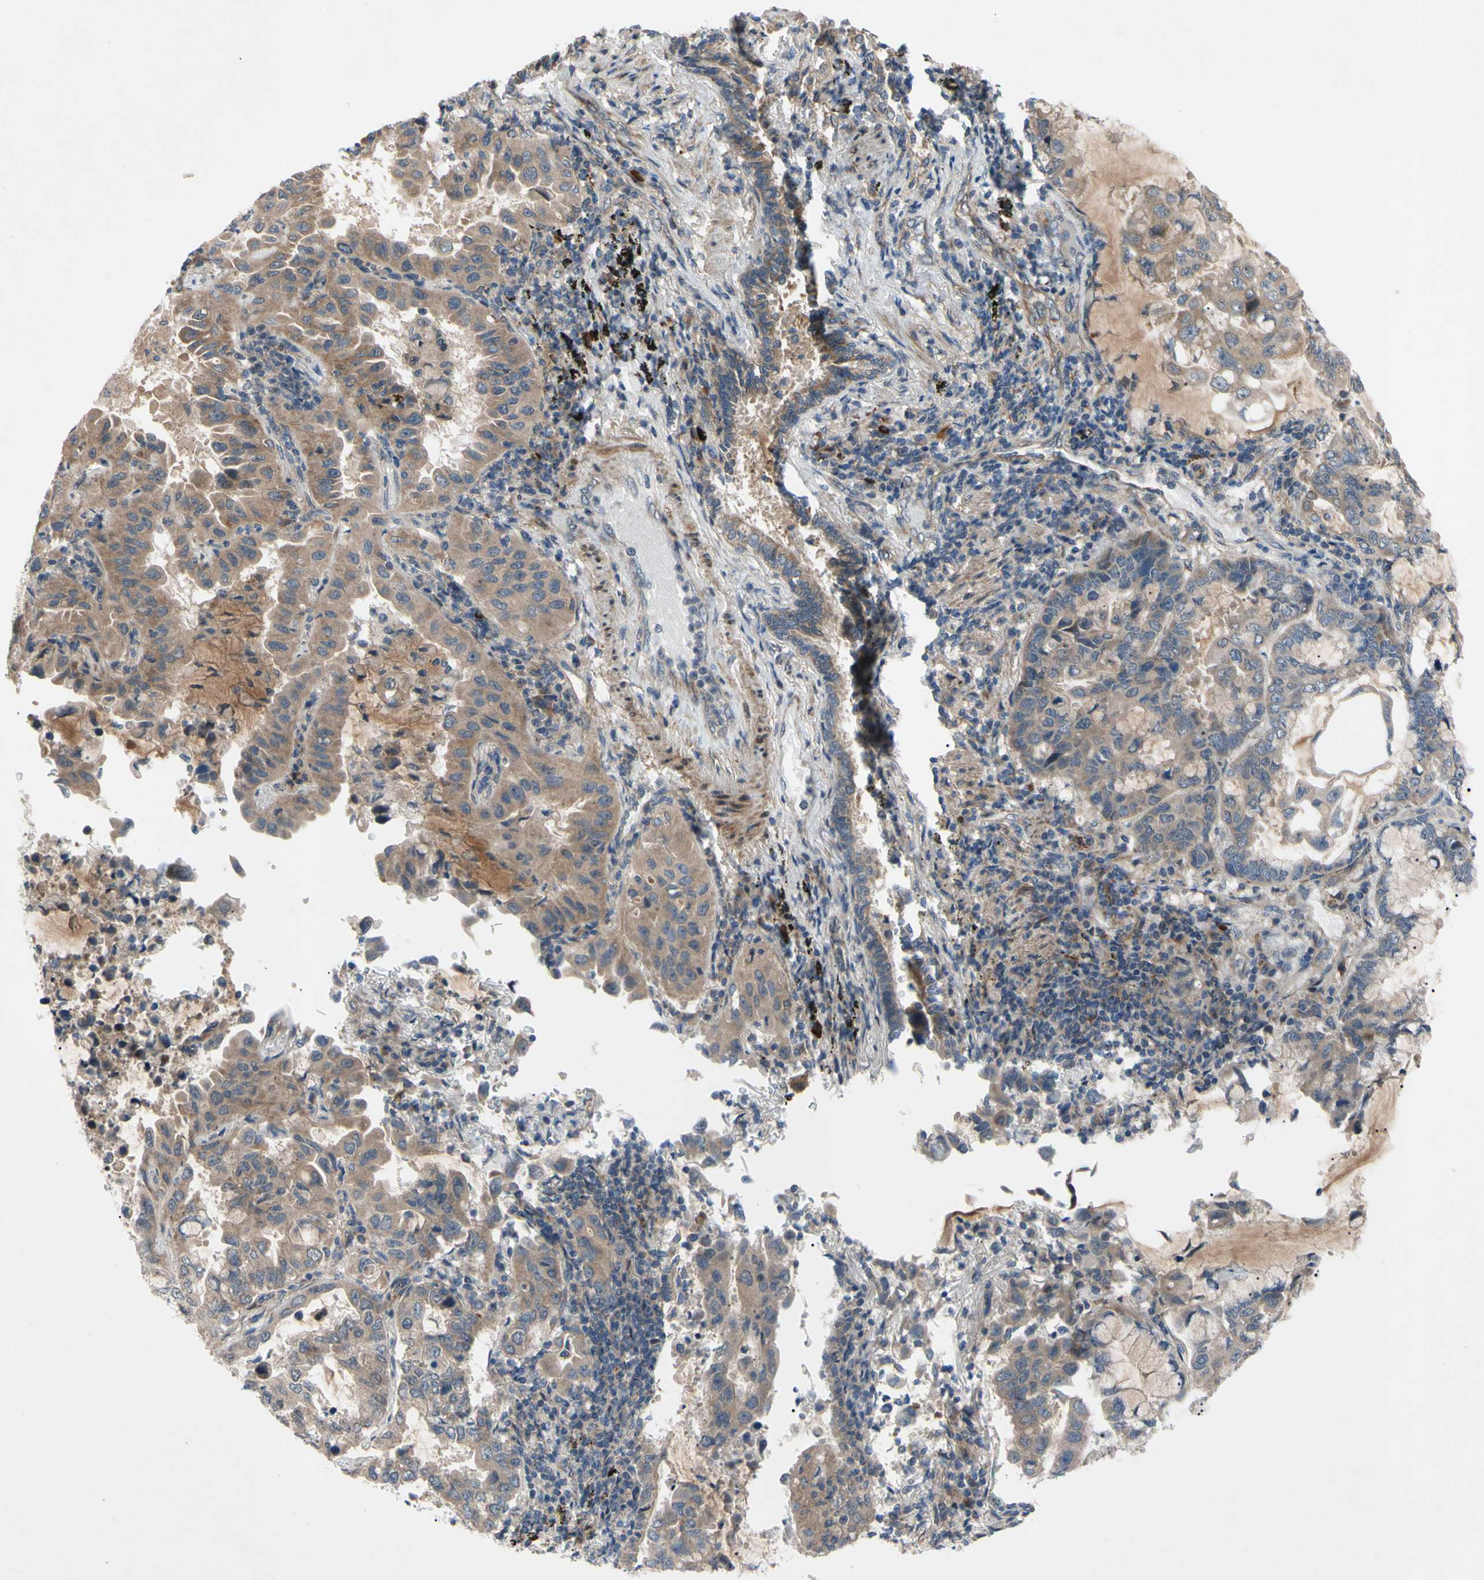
{"staining": {"intensity": "weak", "quantity": ">75%", "location": "cytoplasmic/membranous"}, "tissue": "lung cancer", "cell_type": "Tumor cells", "image_type": "cancer", "snomed": [{"axis": "morphology", "description": "Adenocarcinoma, NOS"}, {"axis": "topography", "description": "Lung"}], "caption": "A brown stain shows weak cytoplasmic/membranous positivity of a protein in adenocarcinoma (lung) tumor cells.", "gene": "SVIL", "patient": {"sex": "male", "age": 64}}